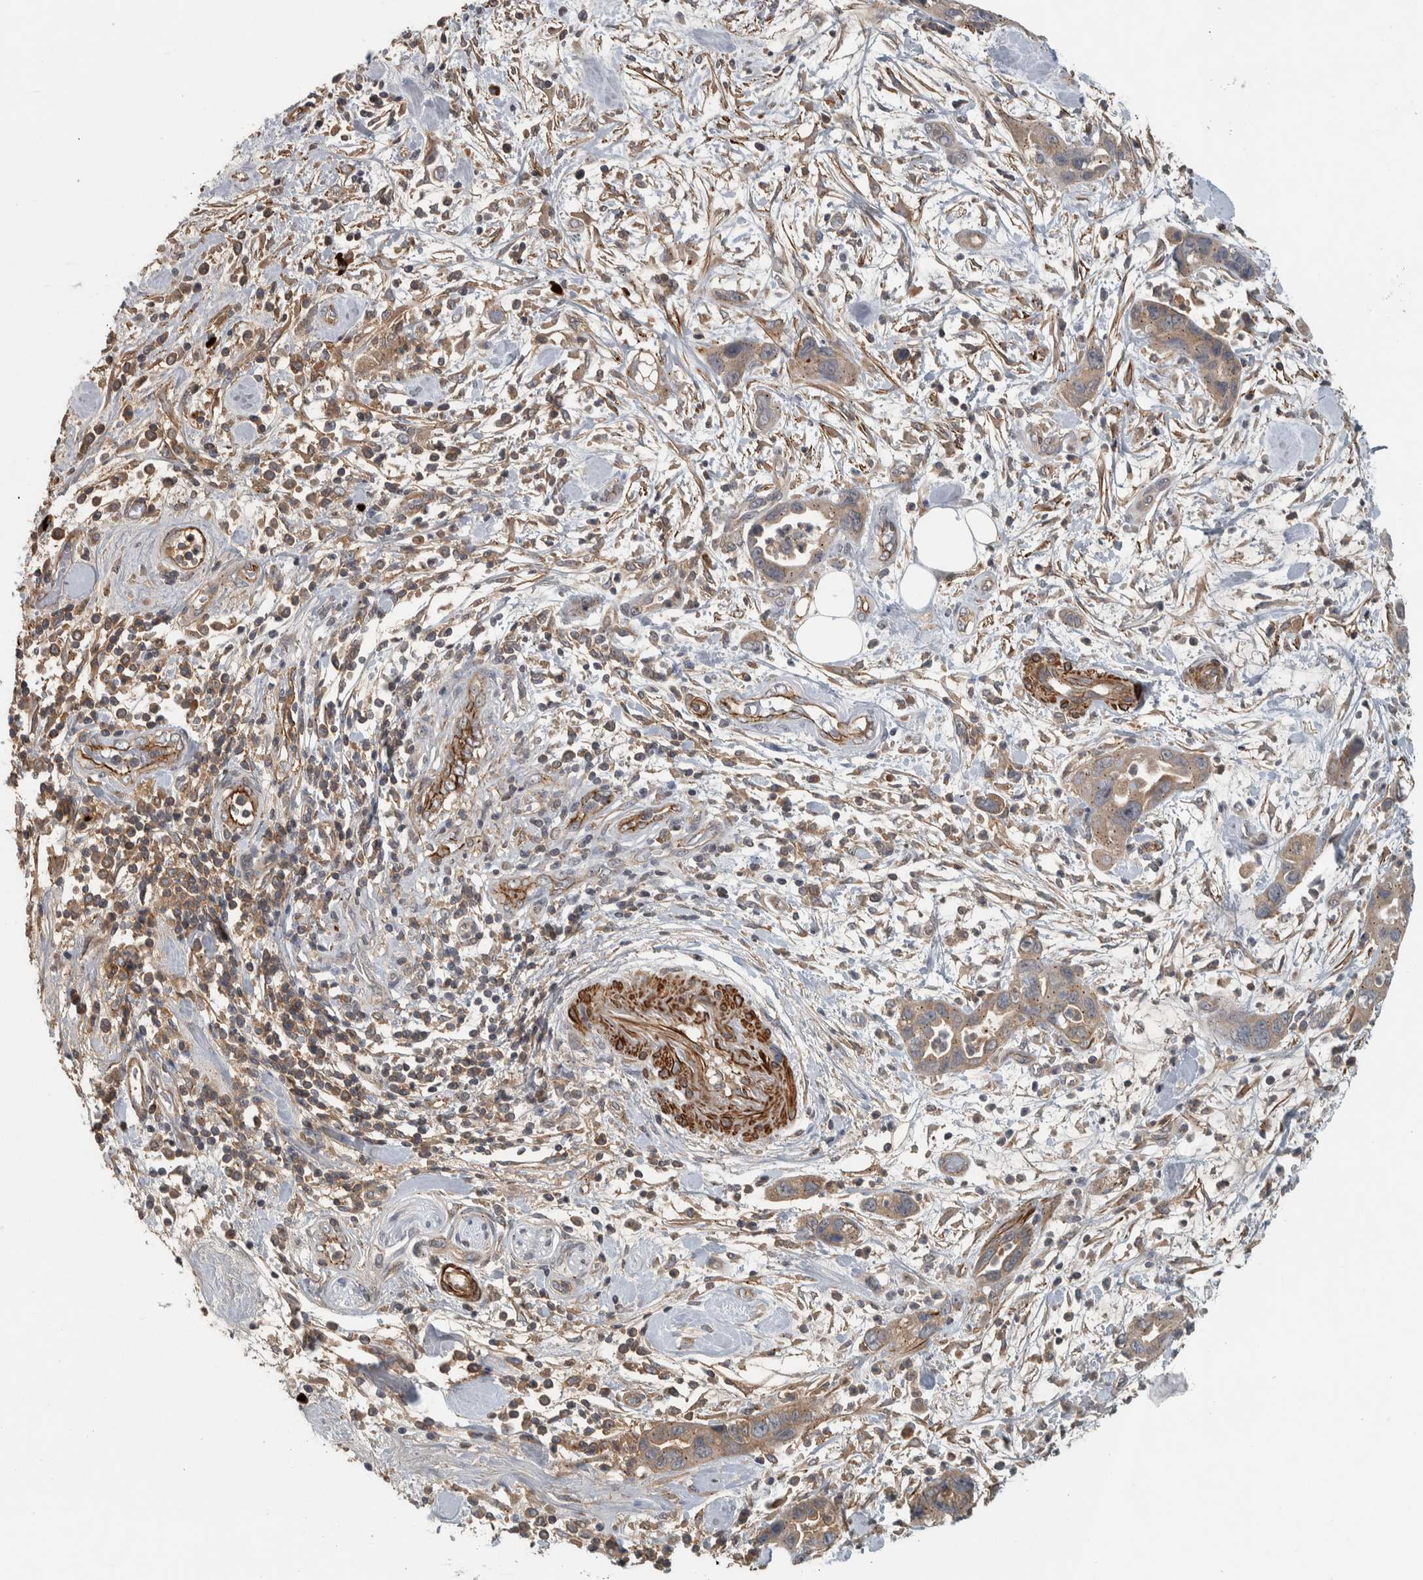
{"staining": {"intensity": "weak", "quantity": ">75%", "location": "cytoplasmic/membranous"}, "tissue": "pancreatic cancer", "cell_type": "Tumor cells", "image_type": "cancer", "snomed": [{"axis": "morphology", "description": "Adenocarcinoma, NOS"}, {"axis": "topography", "description": "Pancreas"}], "caption": "A brown stain labels weak cytoplasmic/membranous staining of a protein in pancreatic cancer (adenocarcinoma) tumor cells.", "gene": "LBHD1", "patient": {"sex": "female", "age": 70}}